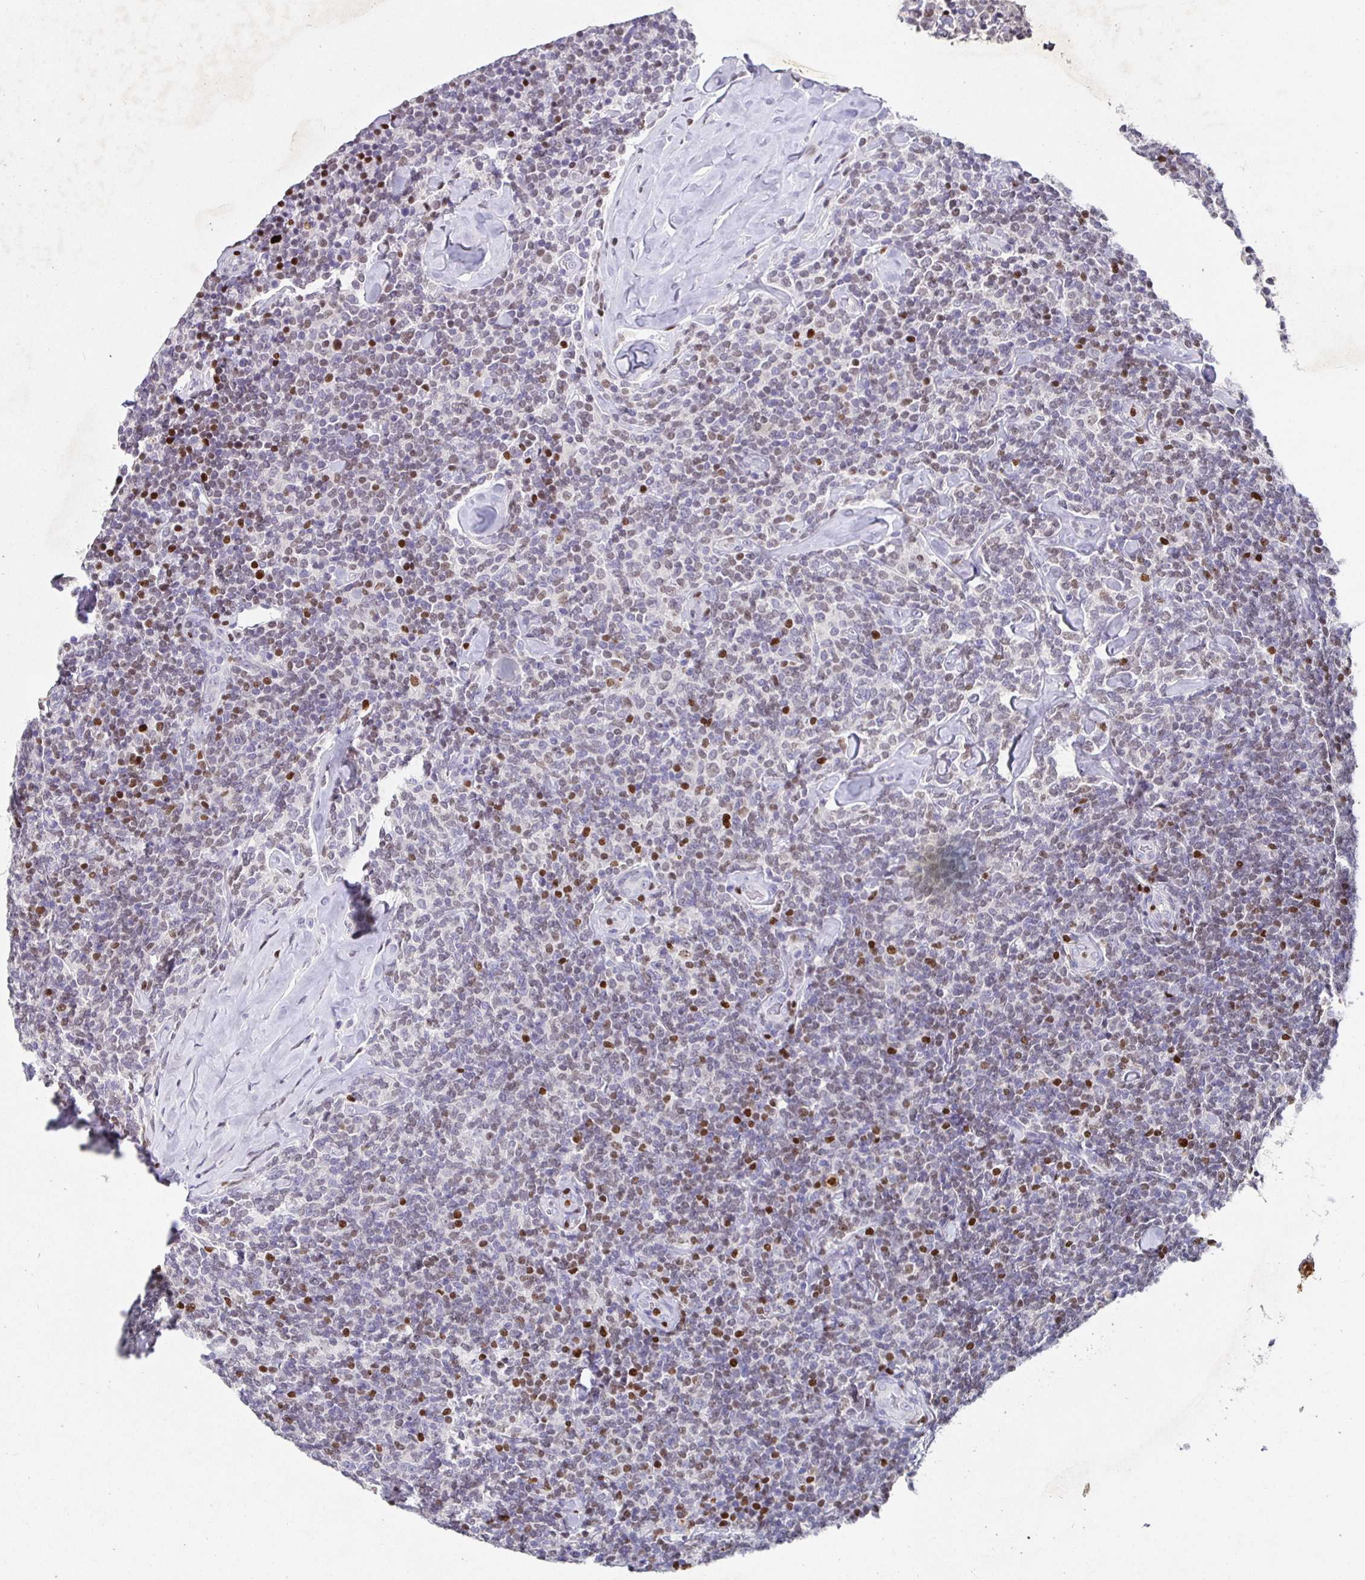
{"staining": {"intensity": "moderate", "quantity": "<25%", "location": "nuclear"}, "tissue": "lymphoma", "cell_type": "Tumor cells", "image_type": "cancer", "snomed": [{"axis": "morphology", "description": "Malignant lymphoma, non-Hodgkin's type, Low grade"}, {"axis": "topography", "description": "Lymph node"}], "caption": "Brown immunohistochemical staining in human malignant lymphoma, non-Hodgkin's type (low-grade) displays moderate nuclear positivity in approximately <25% of tumor cells. (DAB IHC with brightfield microscopy, high magnification).", "gene": "SATB1", "patient": {"sex": "female", "age": 56}}